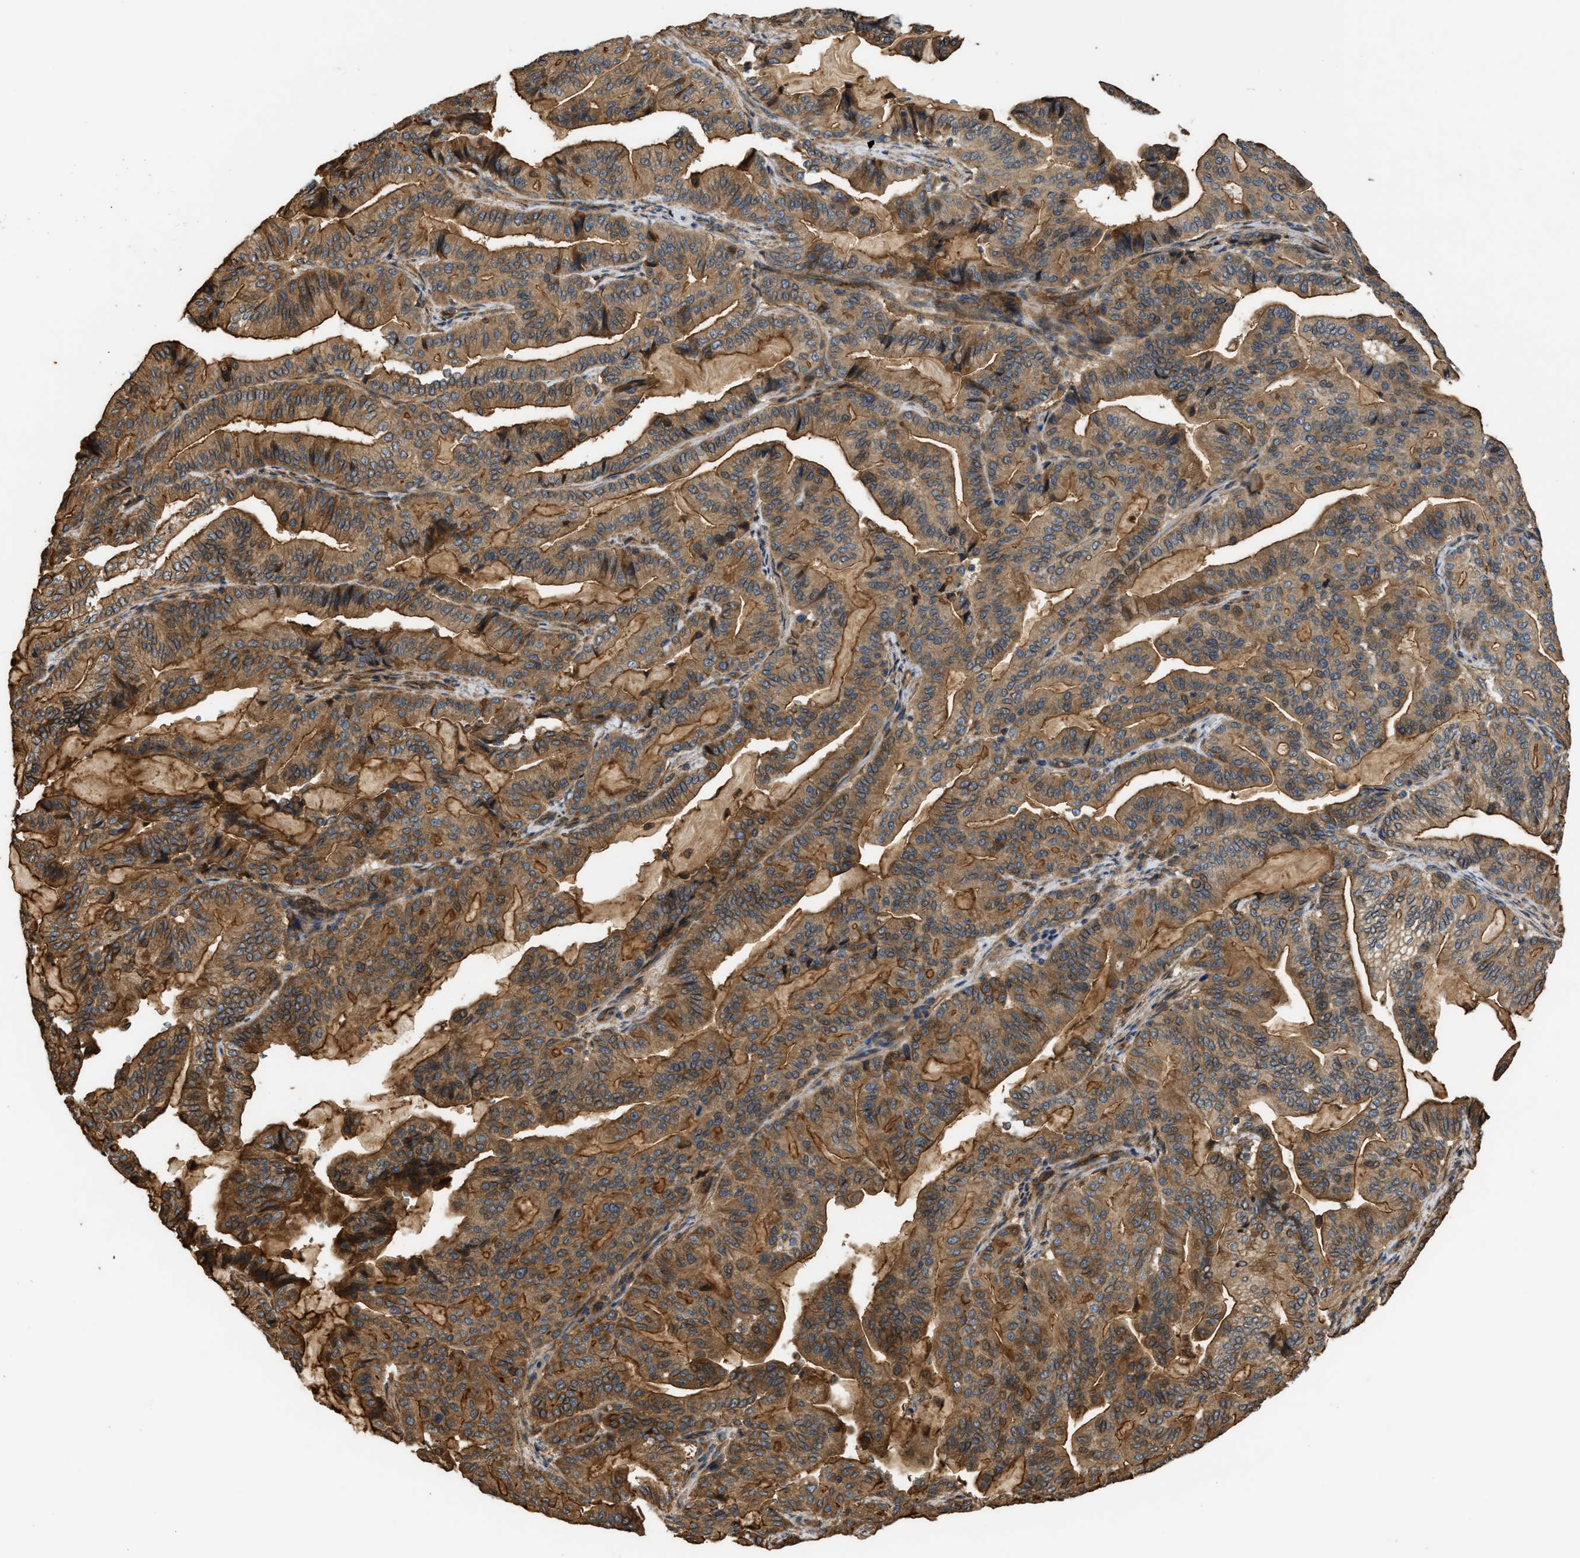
{"staining": {"intensity": "strong", "quantity": ">75%", "location": "cytoplasmic/membranous"}, "tissue": "pancreatic cancer", "cell_type": "Tumor cells", "image_type": "cancer", "snomed": [{"axis": "morphology", "description": "Adenocarcinoma, NOS"}, {"axis": "topography", "description": "Pancreas"}], "caption": "Pancreatic adenocarcinoma stained with a protein marker displays strong staining in tumor cells.", "gene": "DDHD2", "patient": {"sex": "male", "age": 63}}